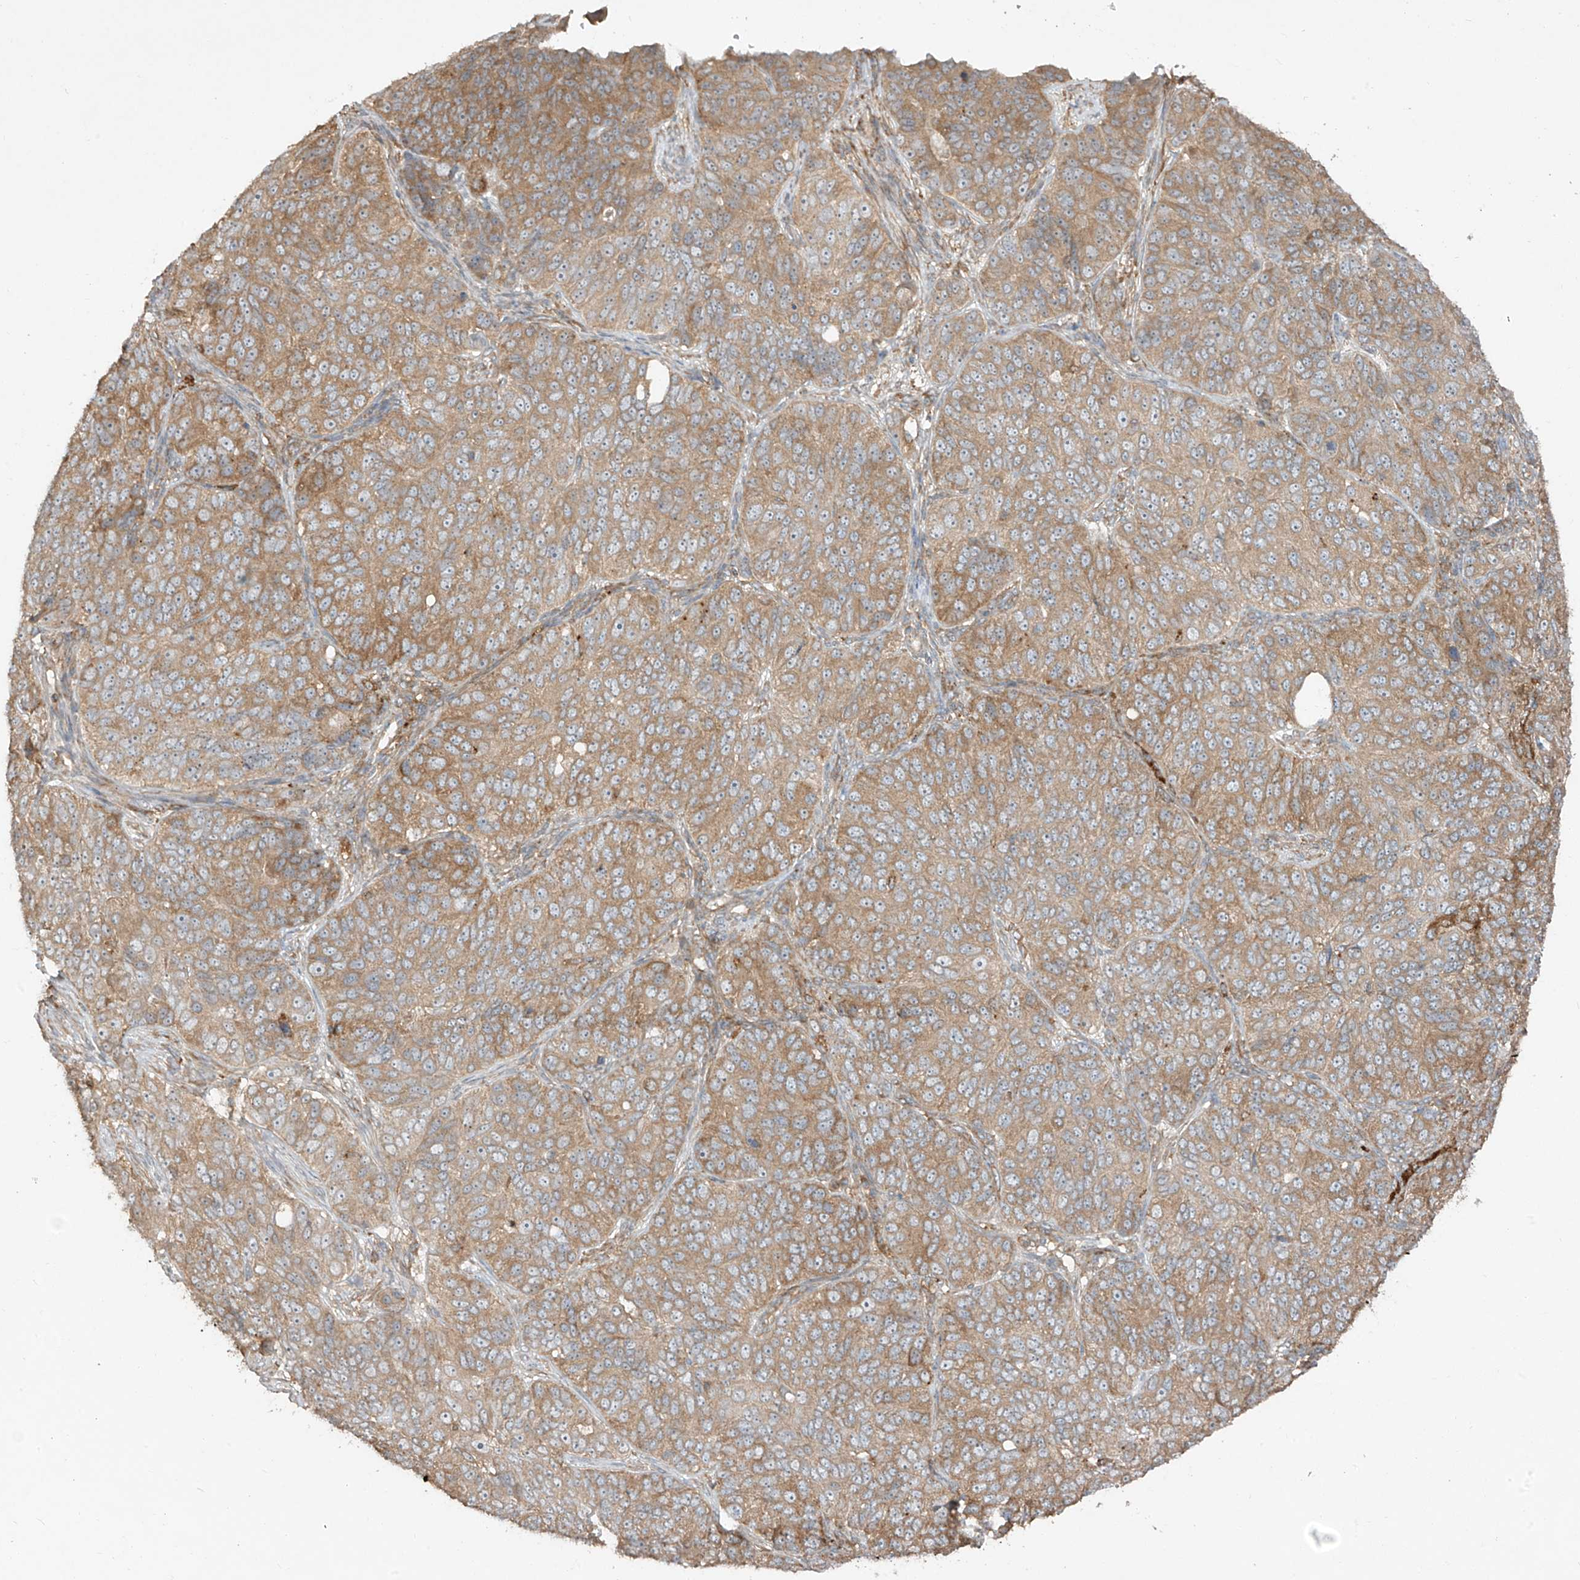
{"staining": {"intensity": "moderate", "quantity": ">75%", "location": "cytoplasmic/membranous"}, "tissue": "ovarian cancer", "cell_type": "Tumor cells", "image_type": "cancer", "snomed": [{"axis": "morphology", "description": "Carcinoma, endometroid"}, {"axis": "topography", "description": "Ovary"}], "caption": "Tumor cells display medium levels of moderate cytoplasmic/membranous staining in about >75% of cells in ovarian endometroid carcinoma.", "gene": "LDAH", "patient": {"sex": "female", "age": 51}}